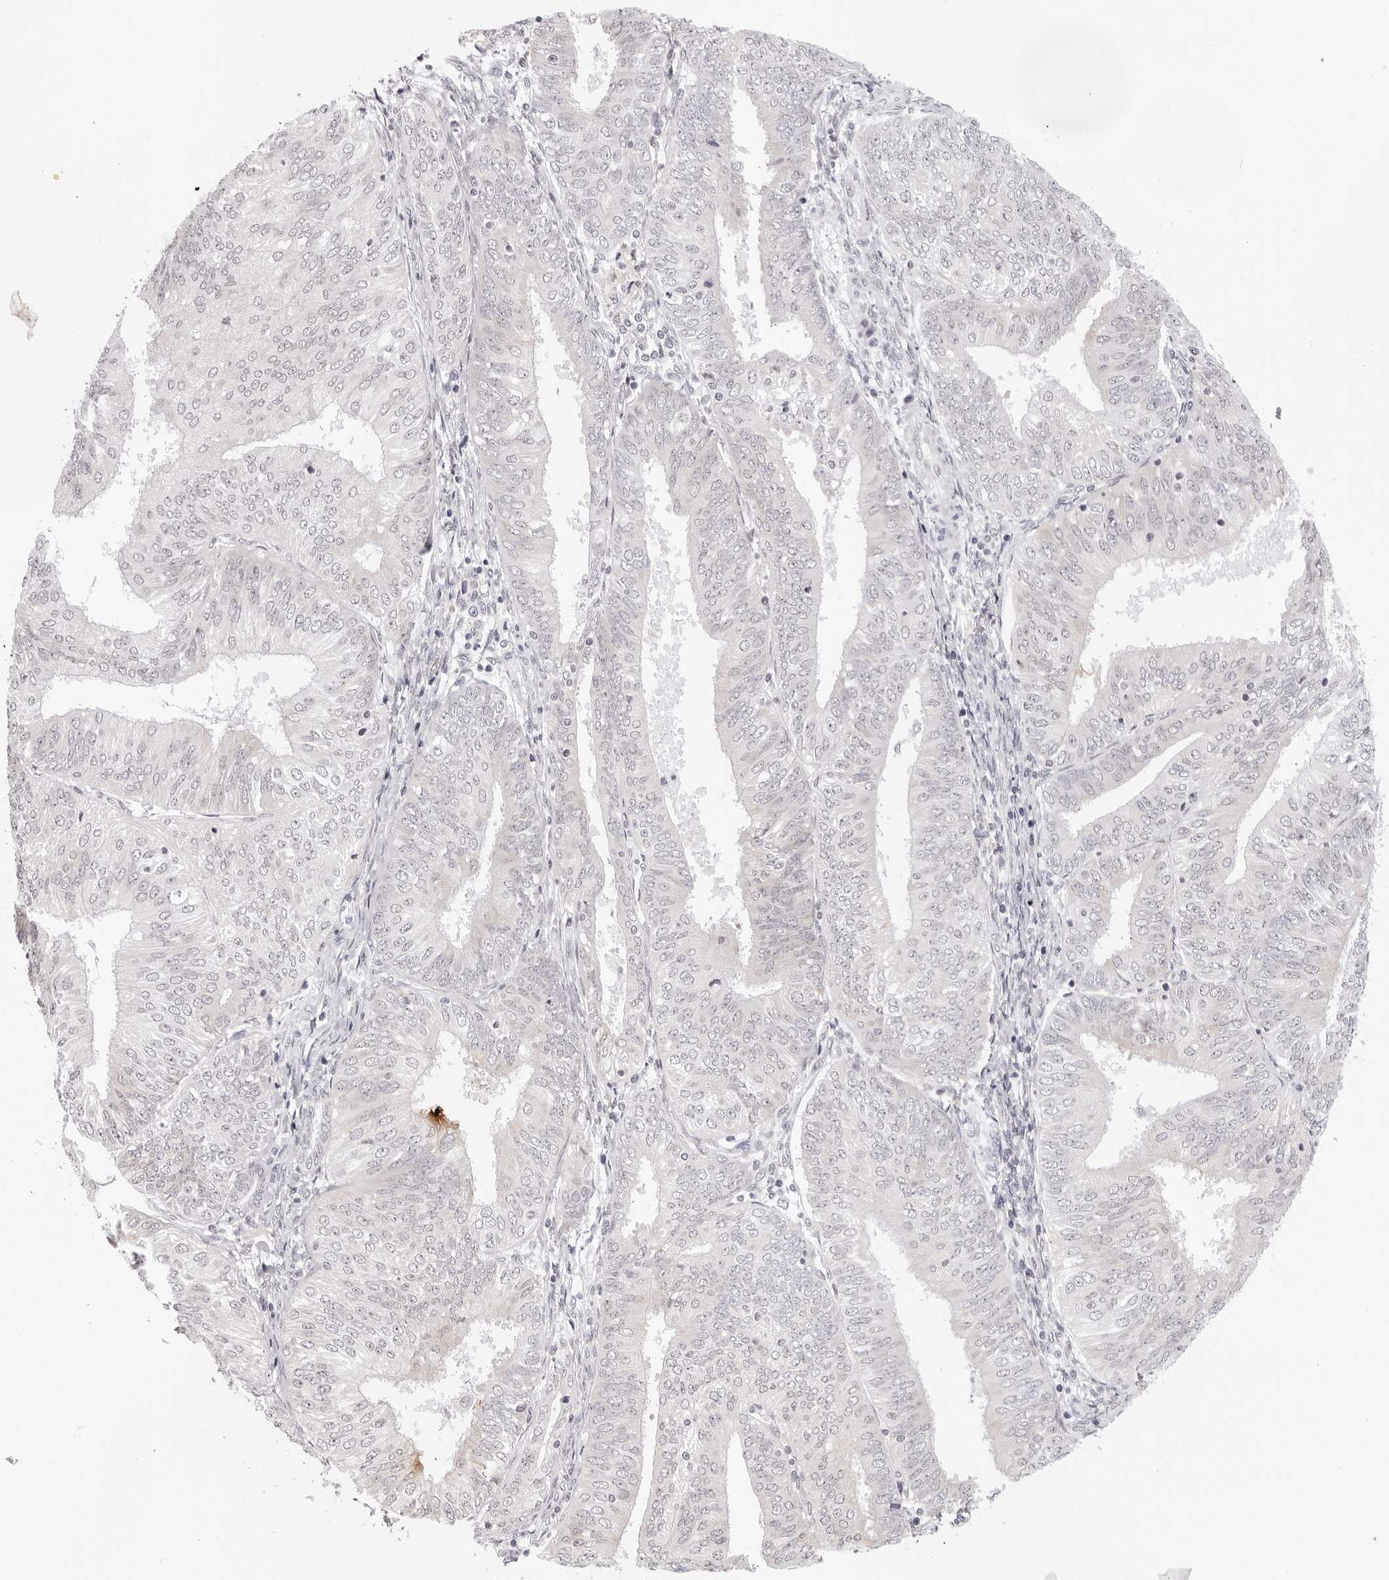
{"staining": {"intensity": "negative", "quantity": "none", "location": "none"}, "tissue": "endometrial cancer", "cell_type": "Tumor cells", "image_type": "cancer", "snomed": [{"axis": "morphology", "description": "Adenocarcinoma, NOS"}, {"axis": "topography", "description": "Endometrium"}], "caption": "Immunohistochemical staining of human endometrial adenocarcinoma shows no significant positivity in tumor cells. (DAB IHC with hematoxylin counter stain).", "gene": "IL17RA", "patient": {"sex": "female", "age": 58}}